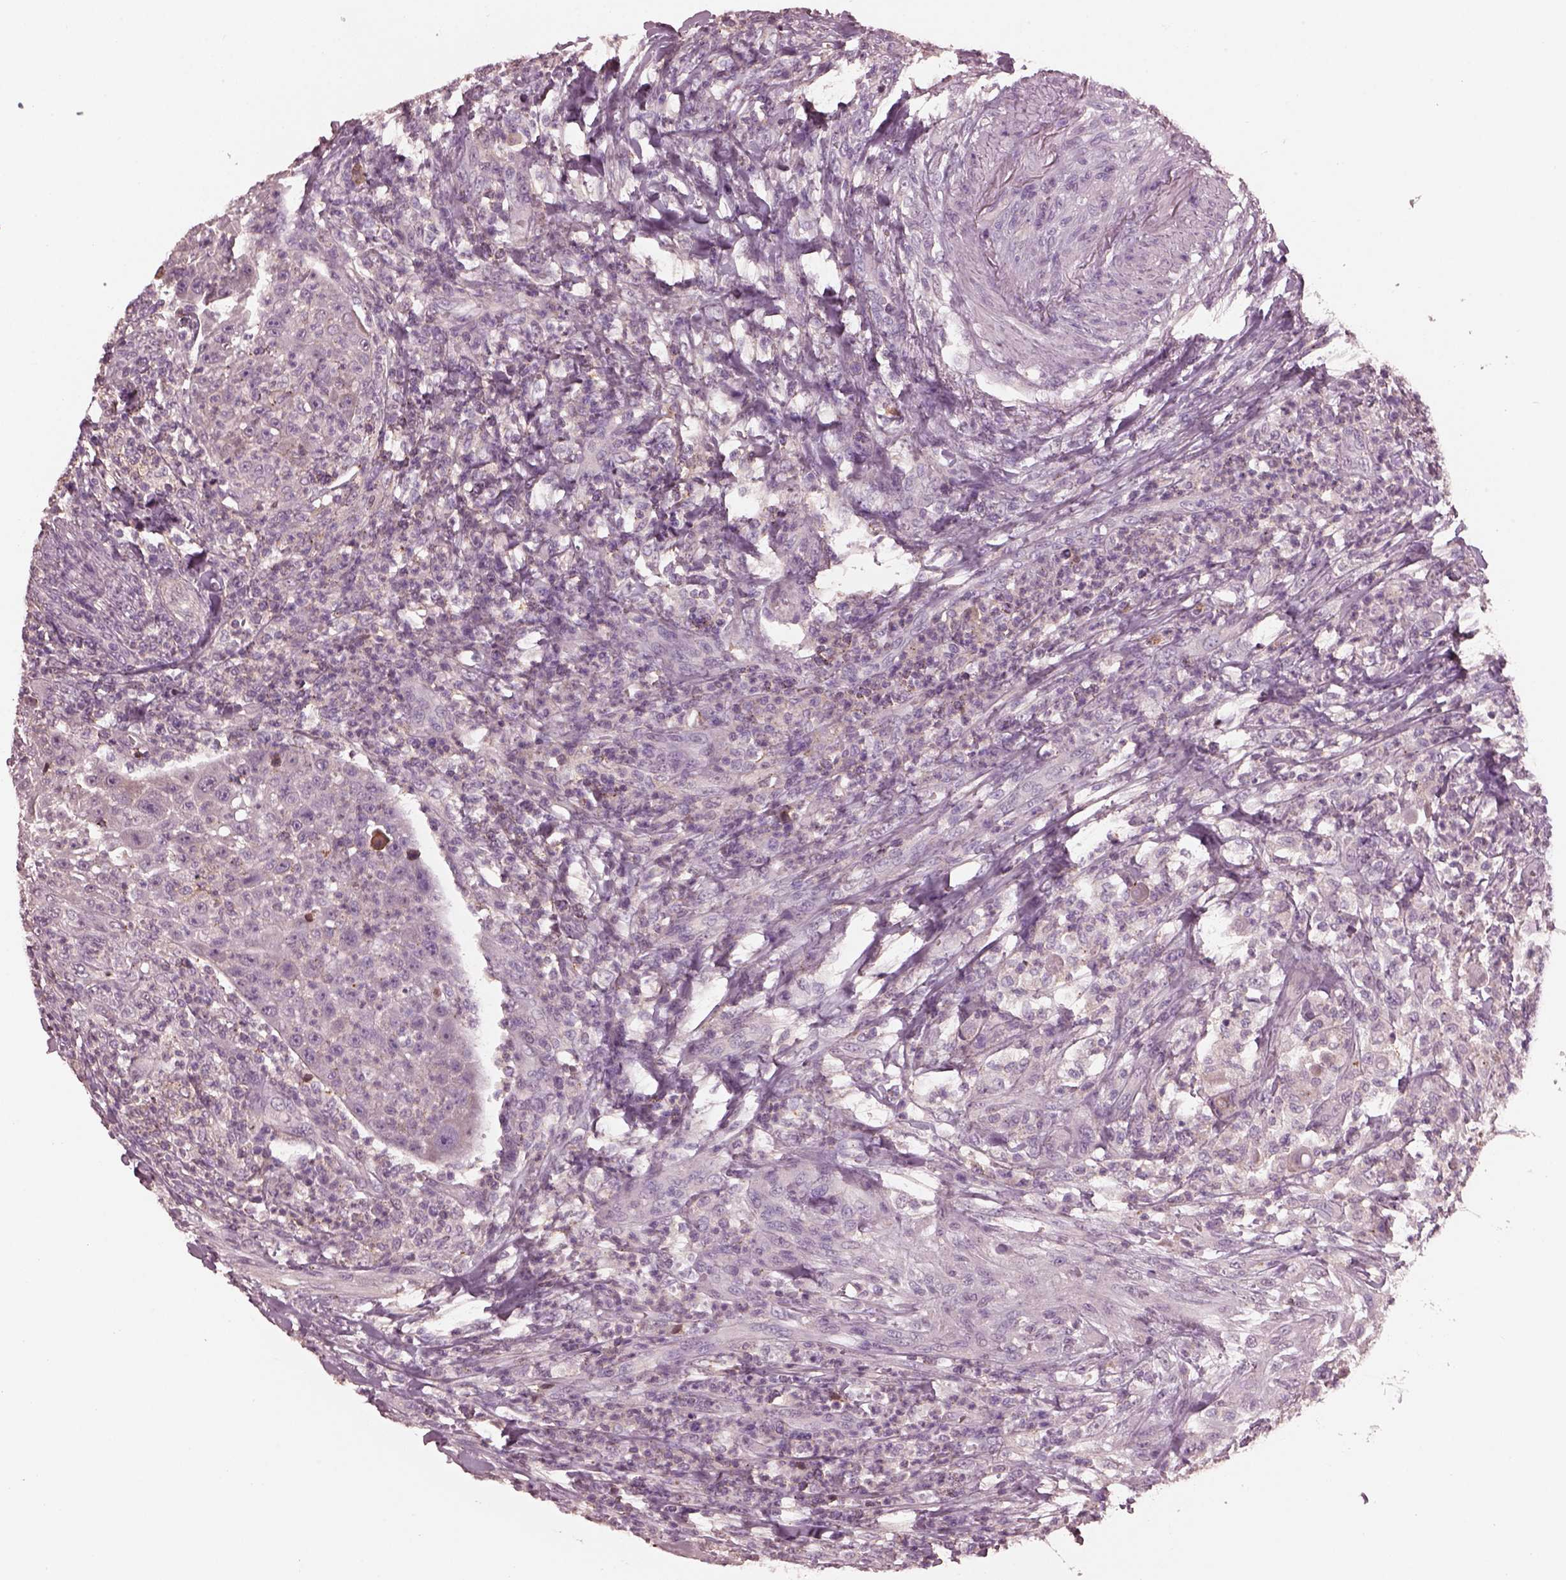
{"staining": {"intensity": "negative", "quantity": "none", "location": "none"}, "tissue": "head and neck cancer", "cell_type": "Tumor cells", "image_type": "cancer", "snomed": [{"axis": "morphology", "description": "Squamous cell carcinoma, NOS"}, {"axis": "topography", "description": "Head-Neck"}], "caption": "Head and neck cancer (squamous cell carcinoma) was stained to show a protein in brown. There is no significant staining in tumor cells. (DAB immunohistochemistry visualized using brightfield microscopy, high magnification).", "gene": "SRI", "patient": {"sex": "male", "age": 69}}